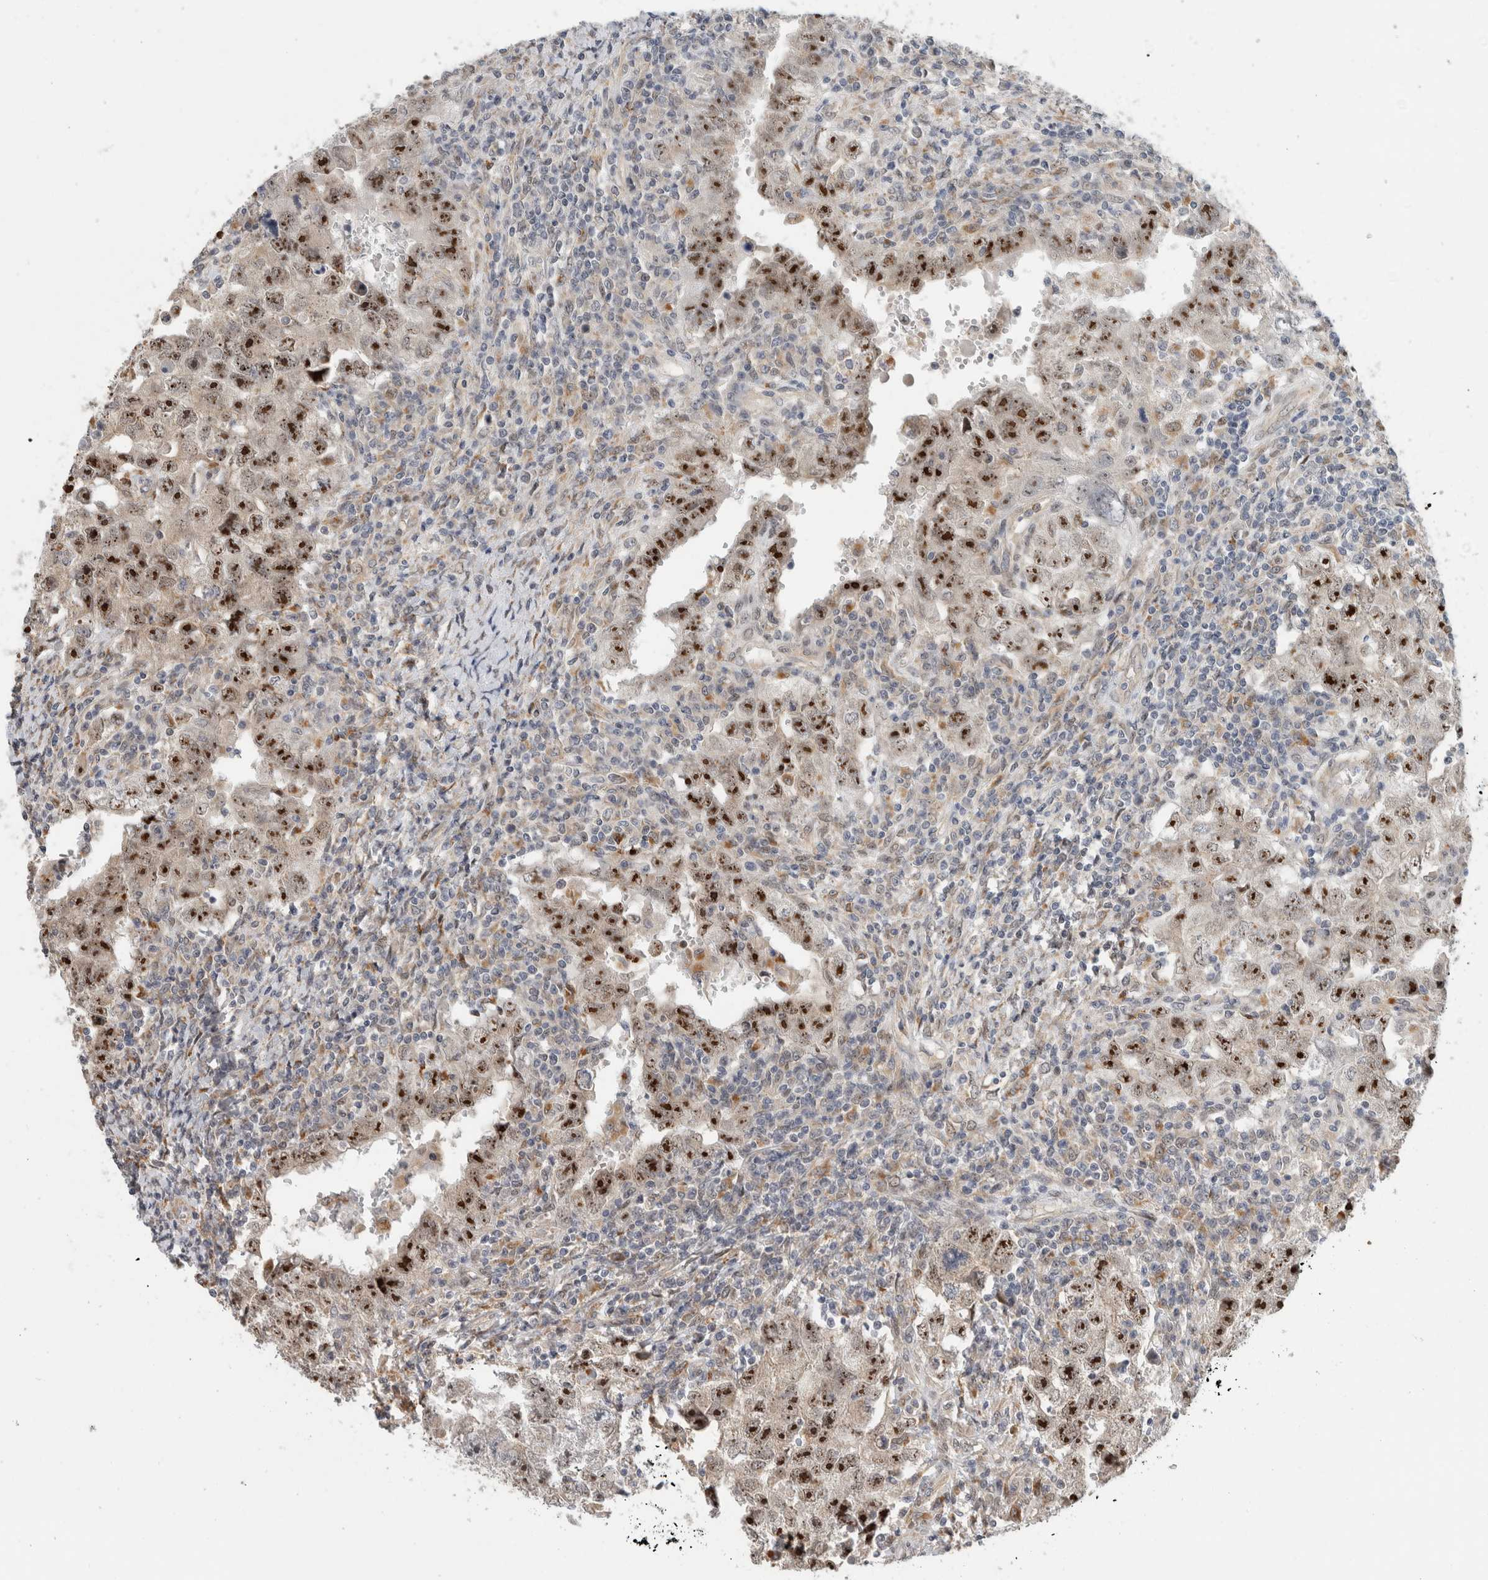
{"staining": {"intensity": "strong", "quantity": ">75%", "location": "nuclear"}, "tissue": "testis cancer", "cell_type": "Tumor cells", "image_type": "cancer", "snomed": [{"axis": "morphology", "description": "Carcinoma, Embryonal, NOS"}, {"axis": "topography", "description": "Testis"}], "caption": "IHC staining of embryonal carcinoma (testis), which exhibits high levels of strong nuclear positivity in about >75% of tumor cells indicating strong nuclear protein expression. The staining was performed using DAB (brown) for protein detection and nuclei were counterstained in hematoxylin (blue).", "gene": "NAB2", "patient": {"sex": "male", "age": 26}}